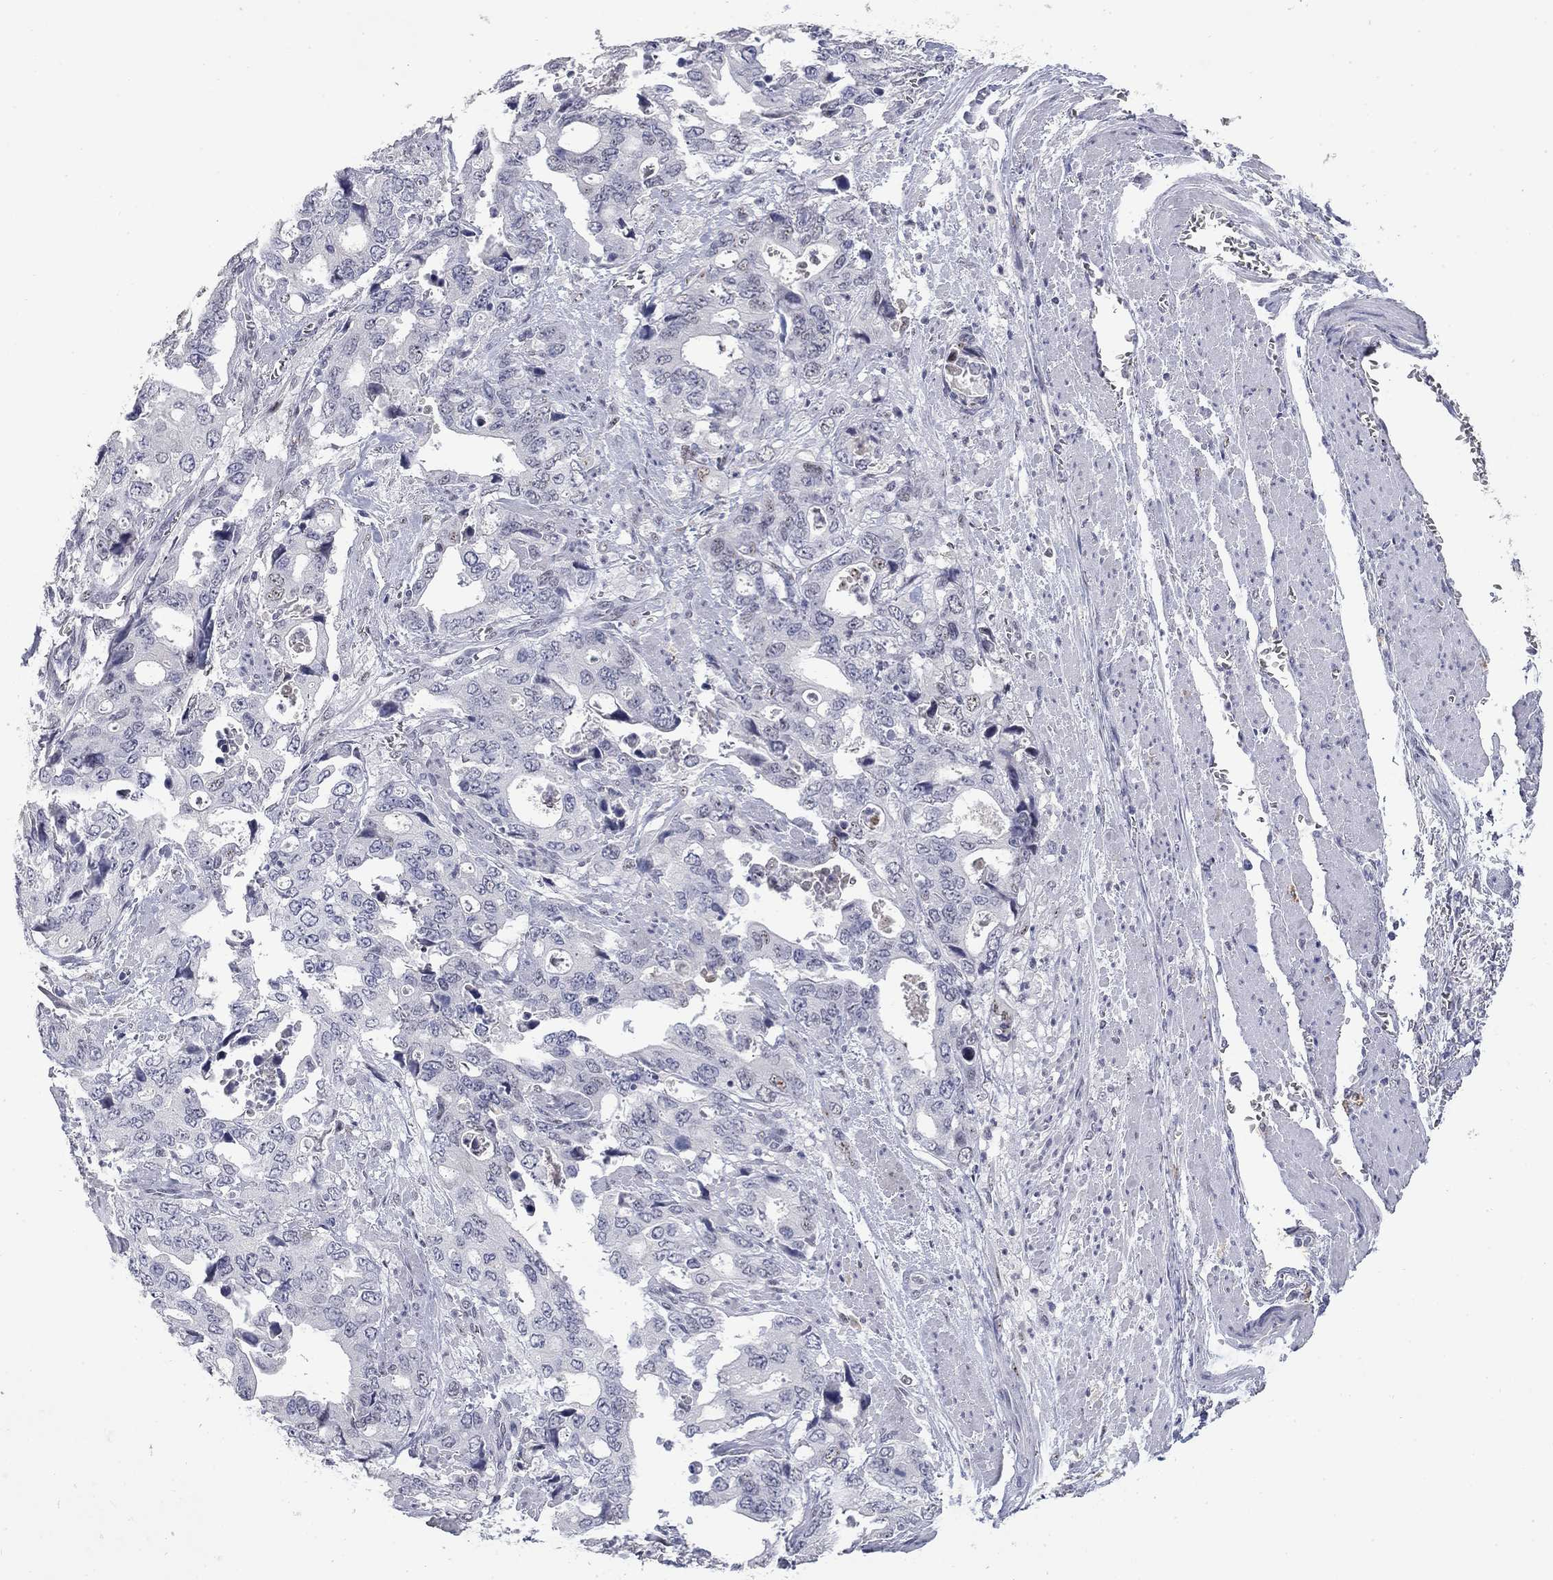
{"staining": {"intensity": "negative", "quantity": "none", "location": "none"}, "tissue": "stomach cancer", "cell_type": "Tumor cells", "image_type": "cancer", "snomed": [{"axis": "morphology", "description": "Adenocarcinoma, NOS"}, {"axis": "topography", "description": "Stomach, upper"}], "caption": "Immunohistochemical staining of human adenocarcinoma (stomach) exhibits no significant staining in tumor cells.", "gene": "SLC51A", "patient": {"sex": "male", "age": 74}}